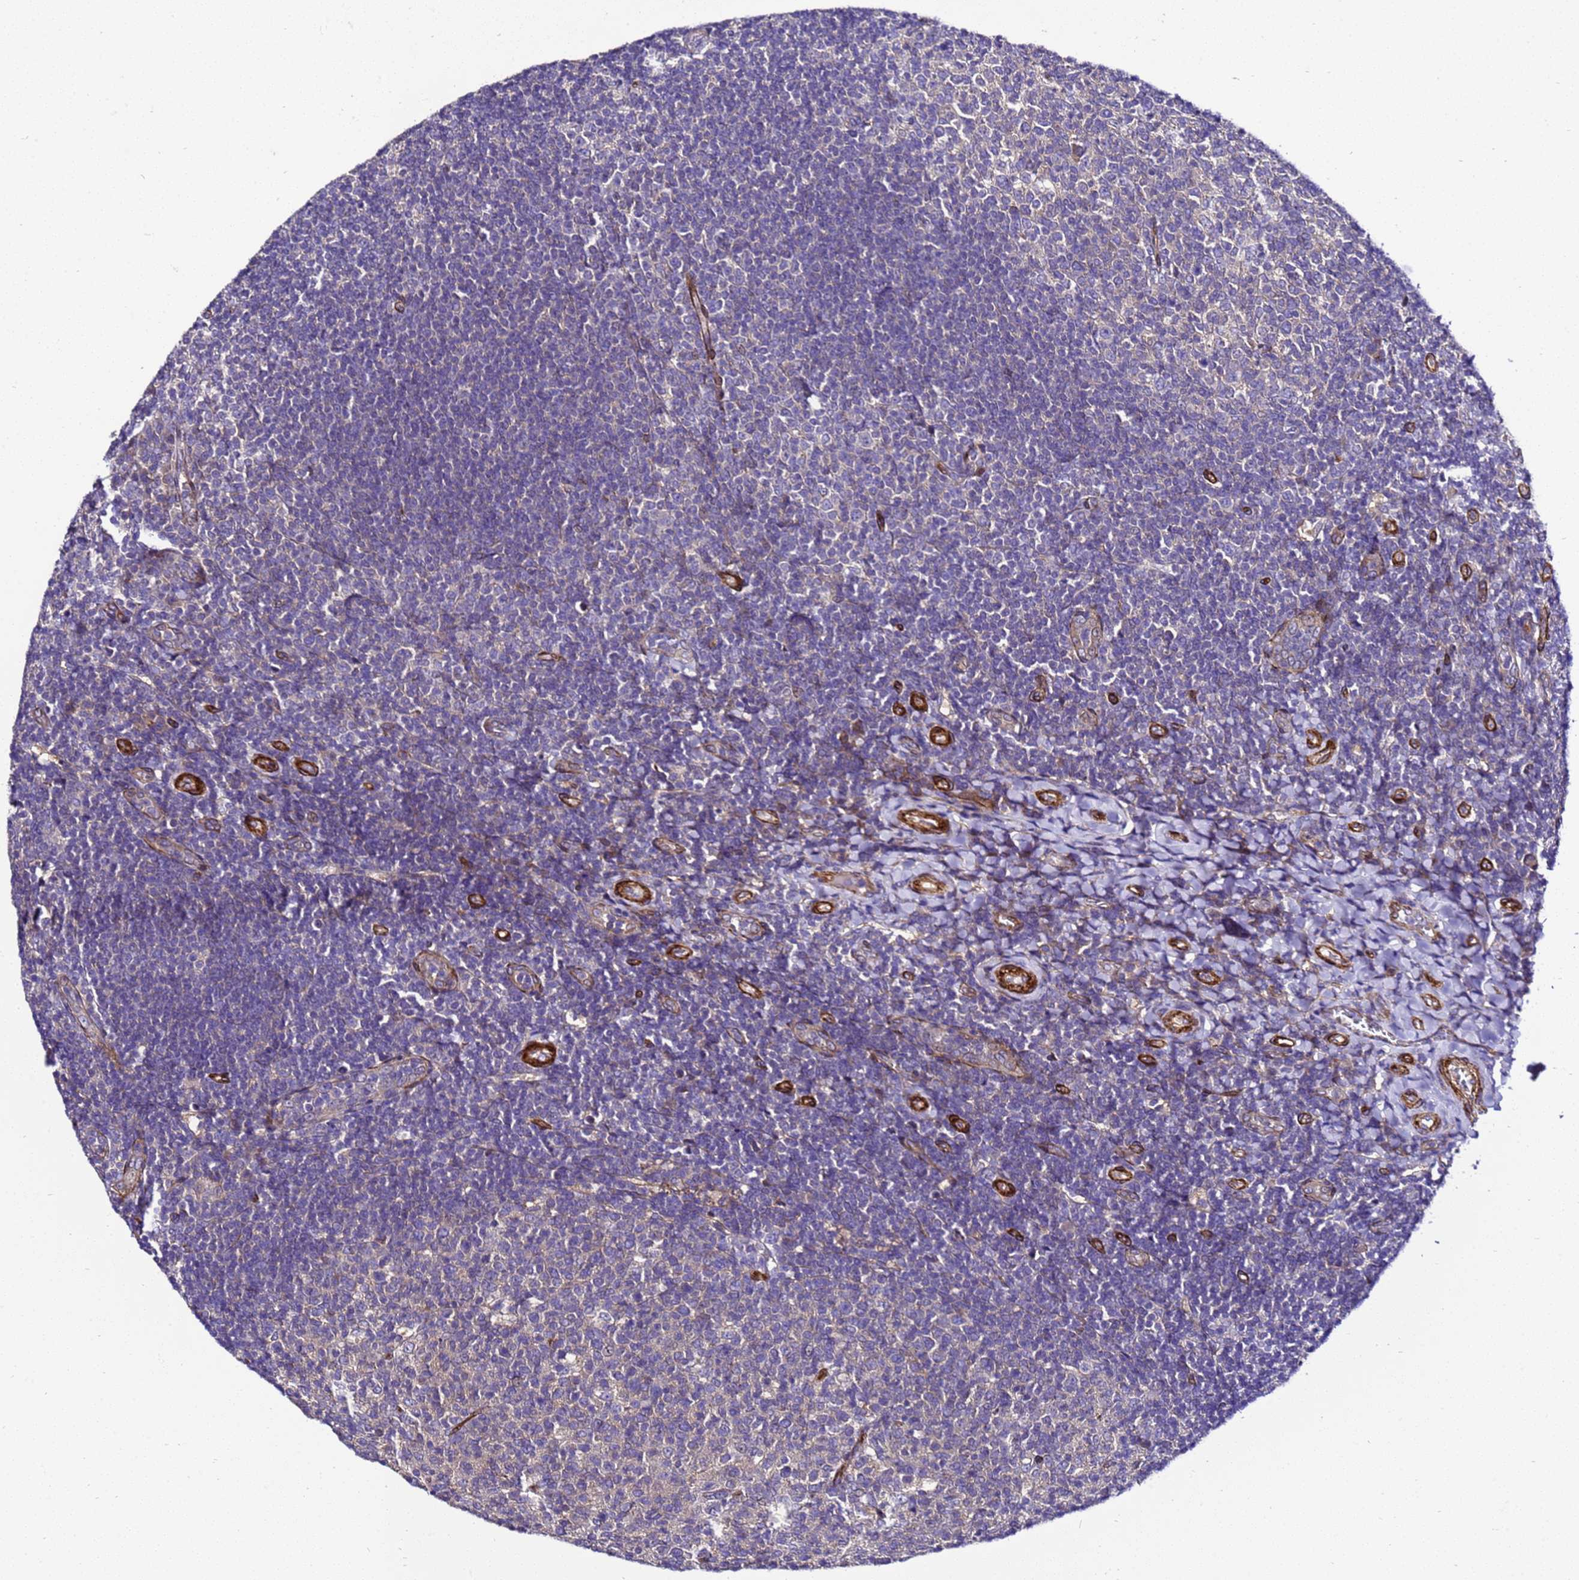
{"staining": {"intensity": "negative", "quantity": "none", "location": "none"}, "tissue": "tonsil", "cell_type": "Germinal center cells", "image_type": "normal", "snomed": [{"axis": "morphology", "description": "Normal tissue, NOS"}, {"axis": "topography", "description": "Tonsil"}], "caption": "High power microscopy histopathology image of an IHC histopathology image of normal tonsil, revealing no significant expression in germinal center cells. (Stains: DAB (3,3'-diaminobenzidine) immunohistochemistry with hematoxylin counter stain, Microscopy: brightfield microscopy at high magnification).", "gene": "ZNF417", "patient": {"sex": "female", "age": 10}}